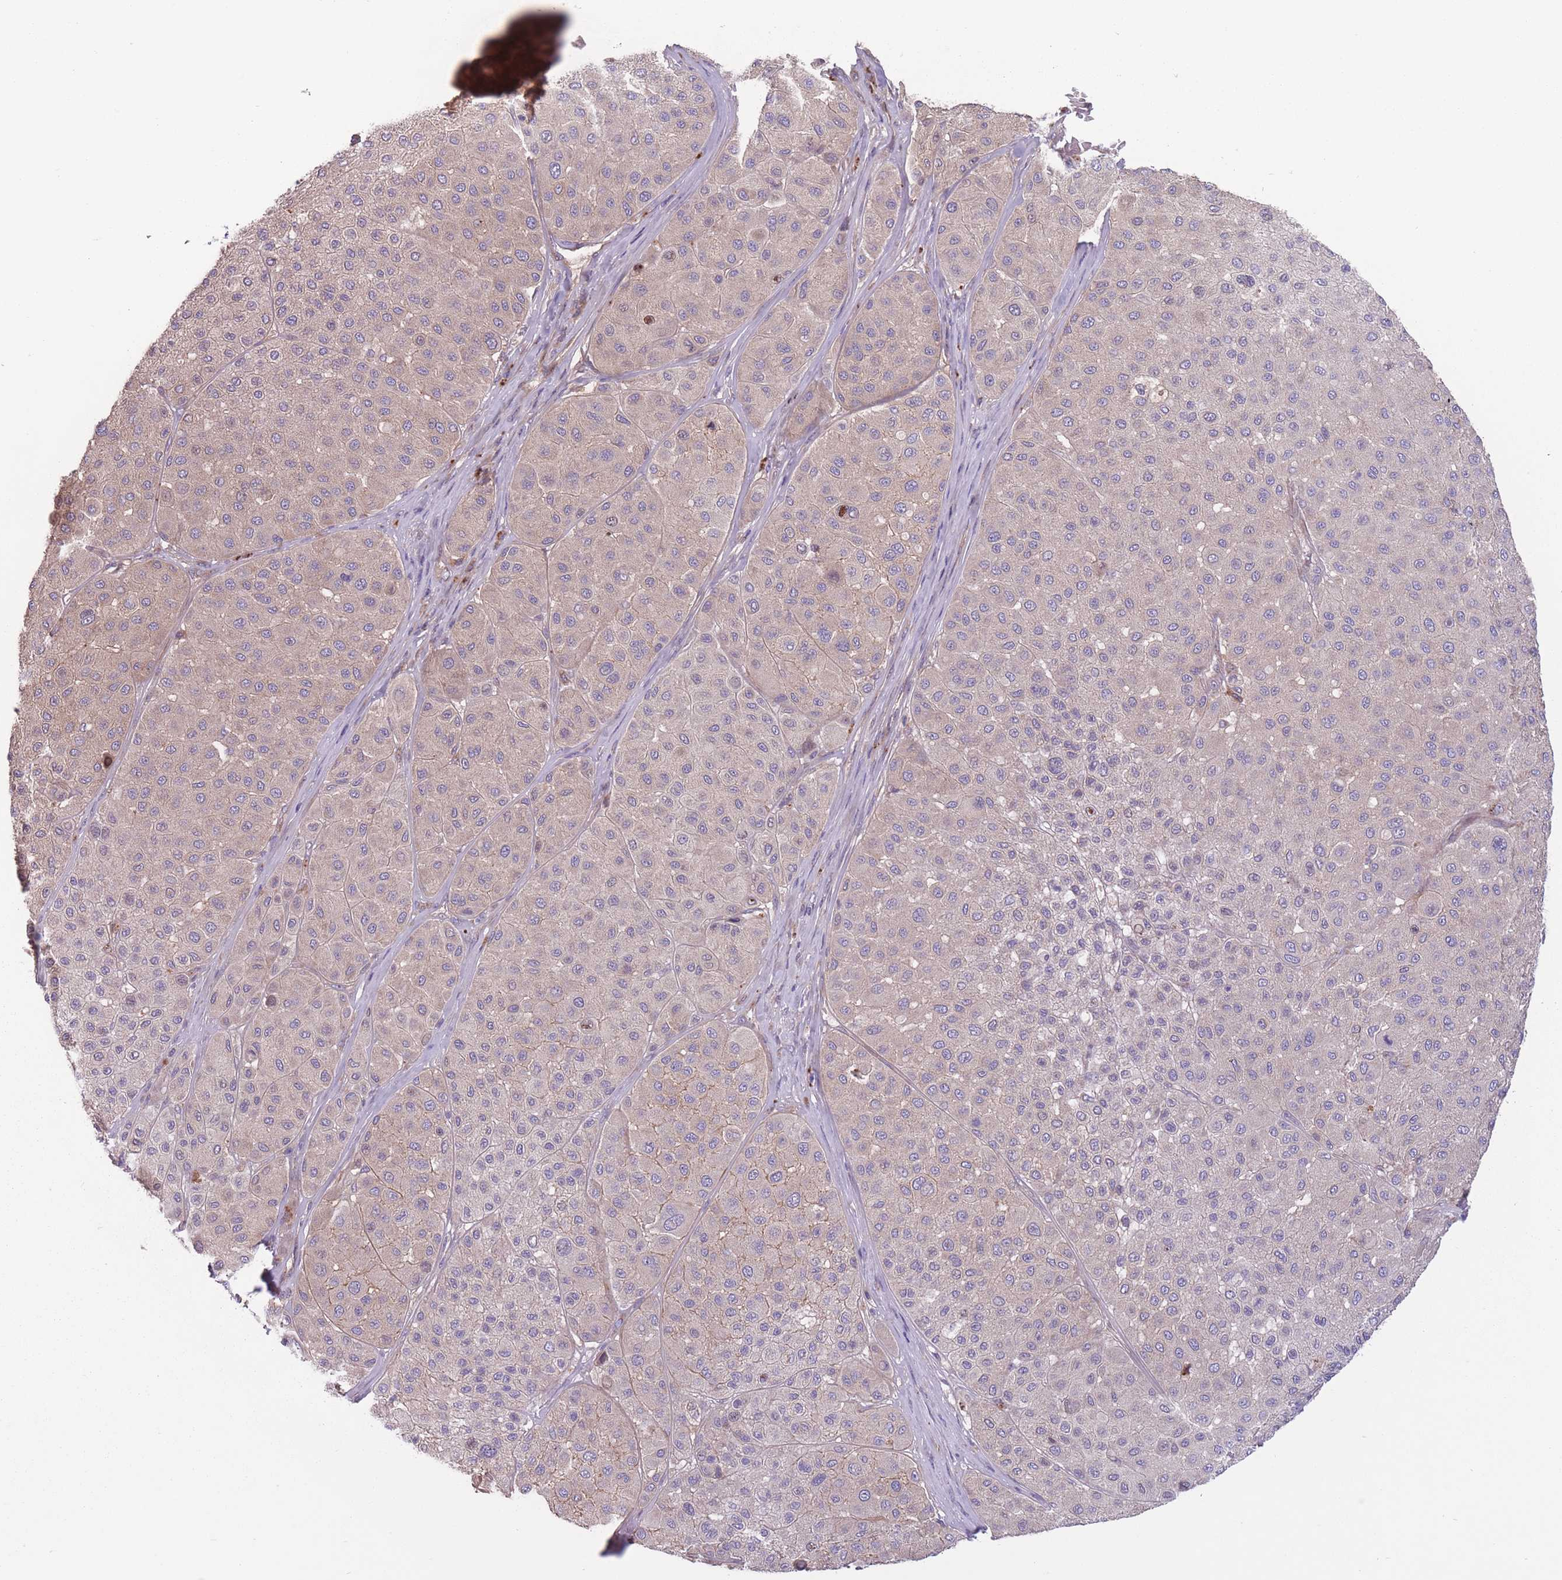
{"staining": {"intensity": "weak", "quantity": ">75%", "location": "cytoplasmic/membranous"}, "tissue": "melanoma", "cell_type": "Tumor cells", "image_type": "cancer", "snomed": [{"axis": "morphology", "description": "Malignant melanoma, Metastatic site"}, {"axis": "topography", "description": "Smooth muscle"}], "caption": "Brown immunohistochemical staining in human malignant melanoma (metastatic site) reveals weak cytoplasmic/membranous staining in about >75% of tumor cells.", "gene": "ITPKC", "patient": {"sex": "male", "age": 41}}